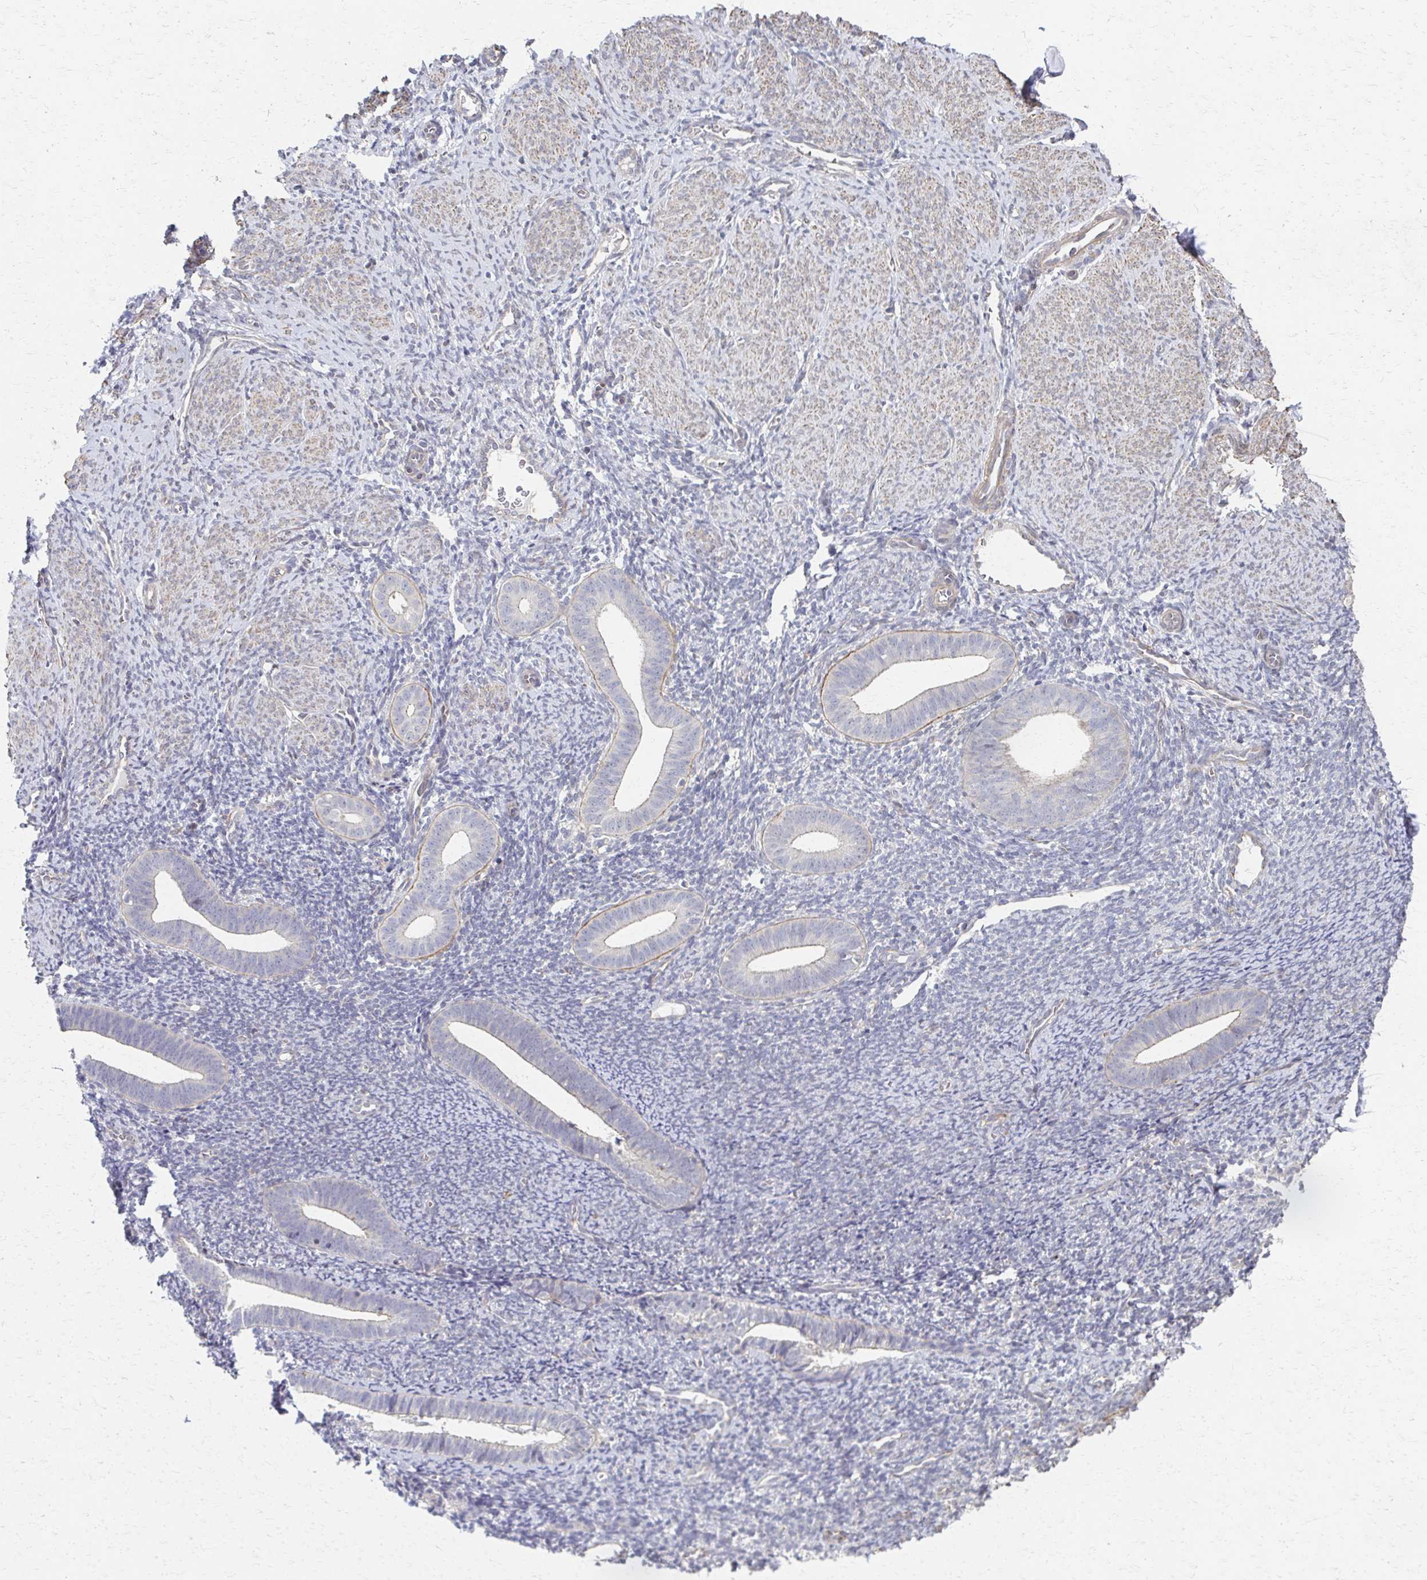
{"staining": {"intensity": "negative", "quantity": "none", "location": "none"}, "tissue": "endometrium", "cell_type": "Cells in endometrial stroma", "image_type": "normal", "snomed": [{"axis": "morphology", "description": "Normal tissue, NOS"}, {"axis": "topography", "description": "Endometrium"}], "caption": "The histopathology image demonstrates no significant staining in cells in endometrial stroma of endometrium.", "gene": "EOLA1", "patient": {"sex": "female", "age": 39}}